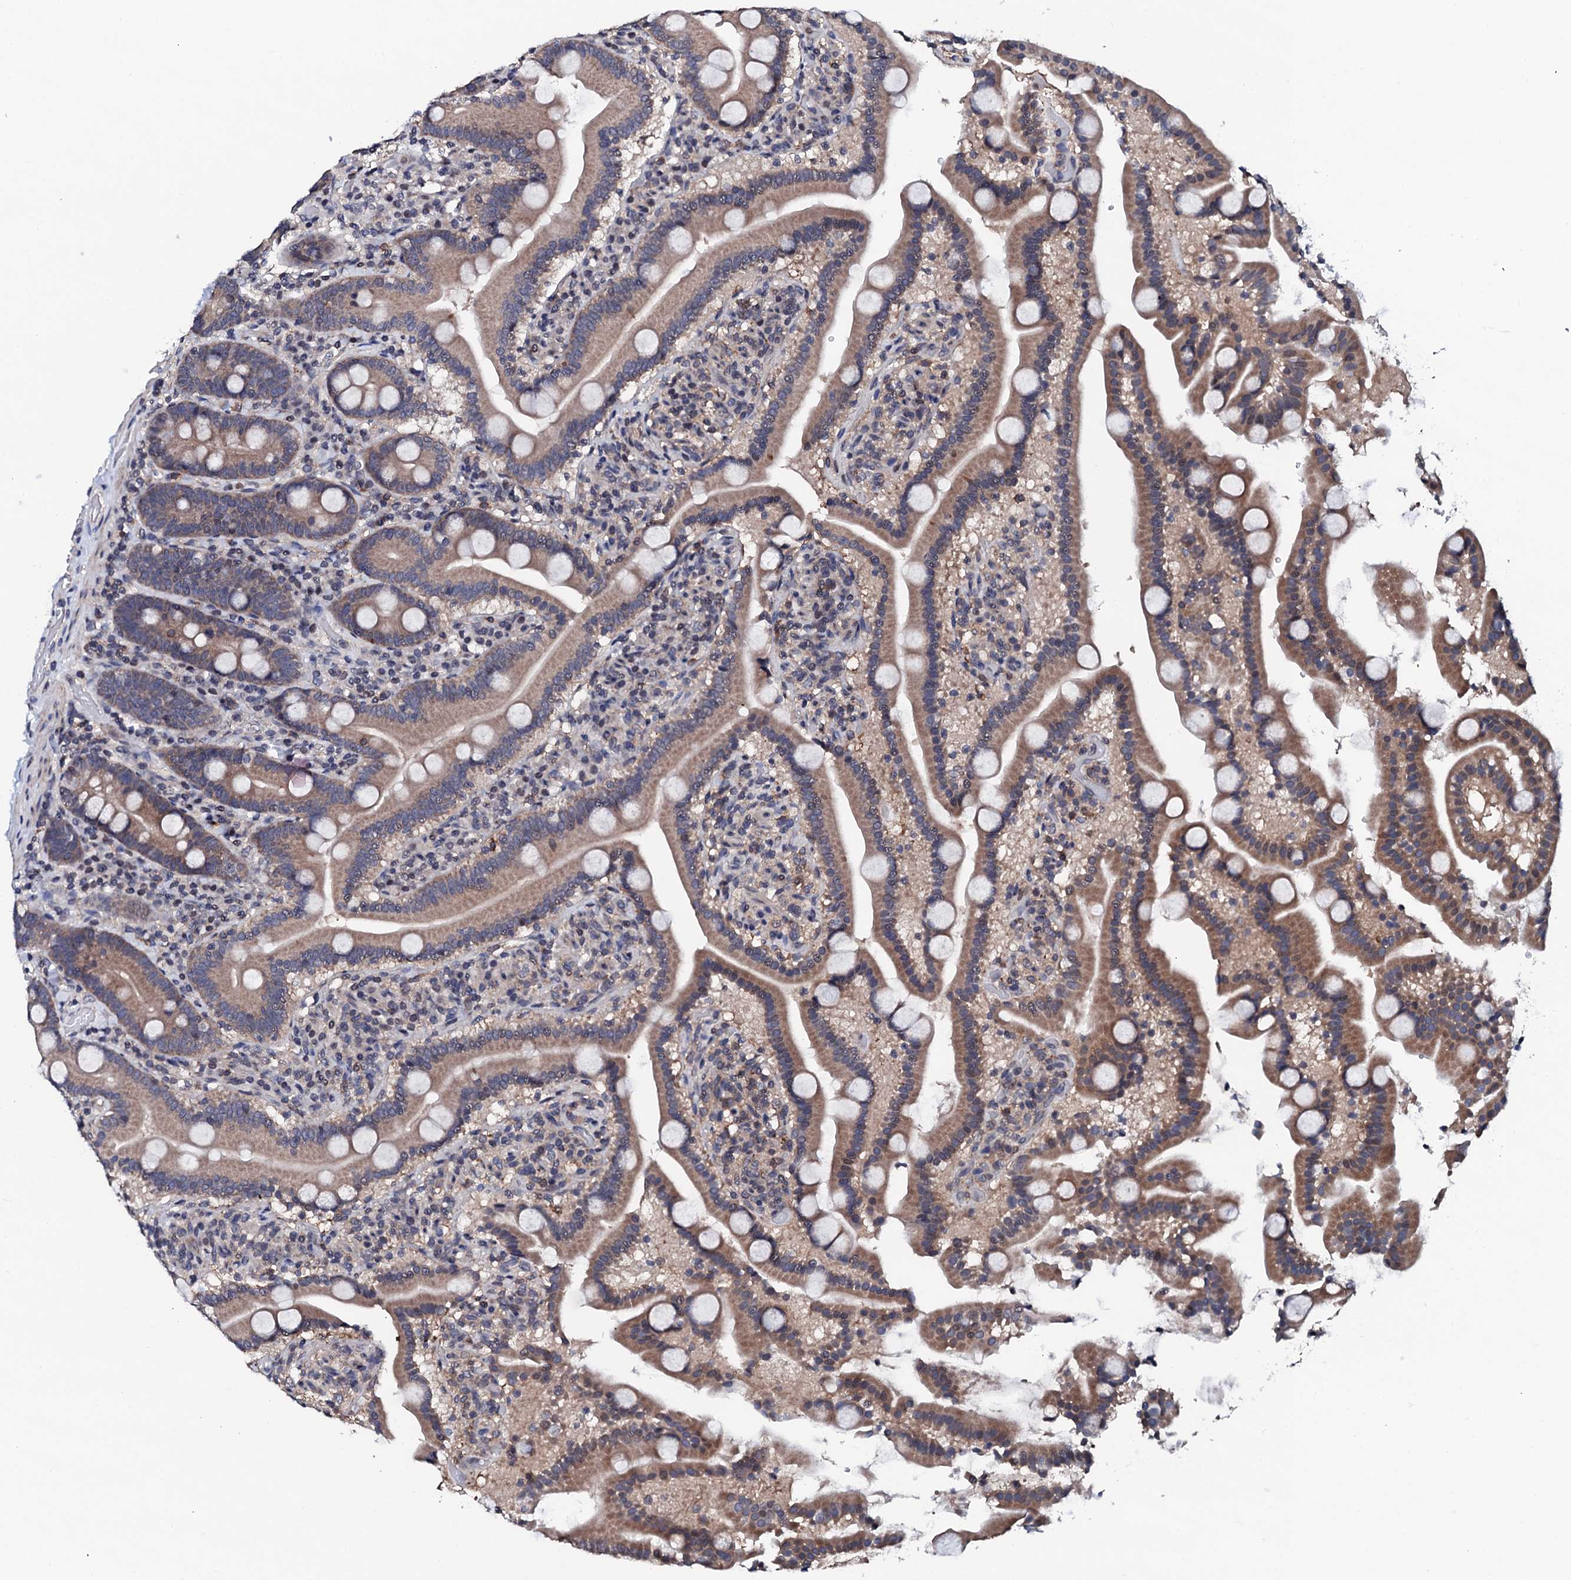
{"staining": {"intensity": "weak", "quantity": ">75%", "location": "cytoplasmic/membranous"}, "tissue": "duodenum", "cell_type": "Glandular cells", "image_type": "normal", "snomed": [{"axis": "morphology", "description": "Normal tissue, NOS"}, {"axis": "topography", "description": "Duodenum"}], "caption": "Glandular cells demonstrate low levels of weak cytoplasmic/membranous positivity in approximately >75% of cells in normal human duodenum. The staining is performed using DAB (3,3'-diaminobenzidine) brown chromogen to label protein expression. The nuclei are counter-stained blue using hematoxylin.", "gene": "EDC3", "patient": {"sex": "male", "age": 55}}